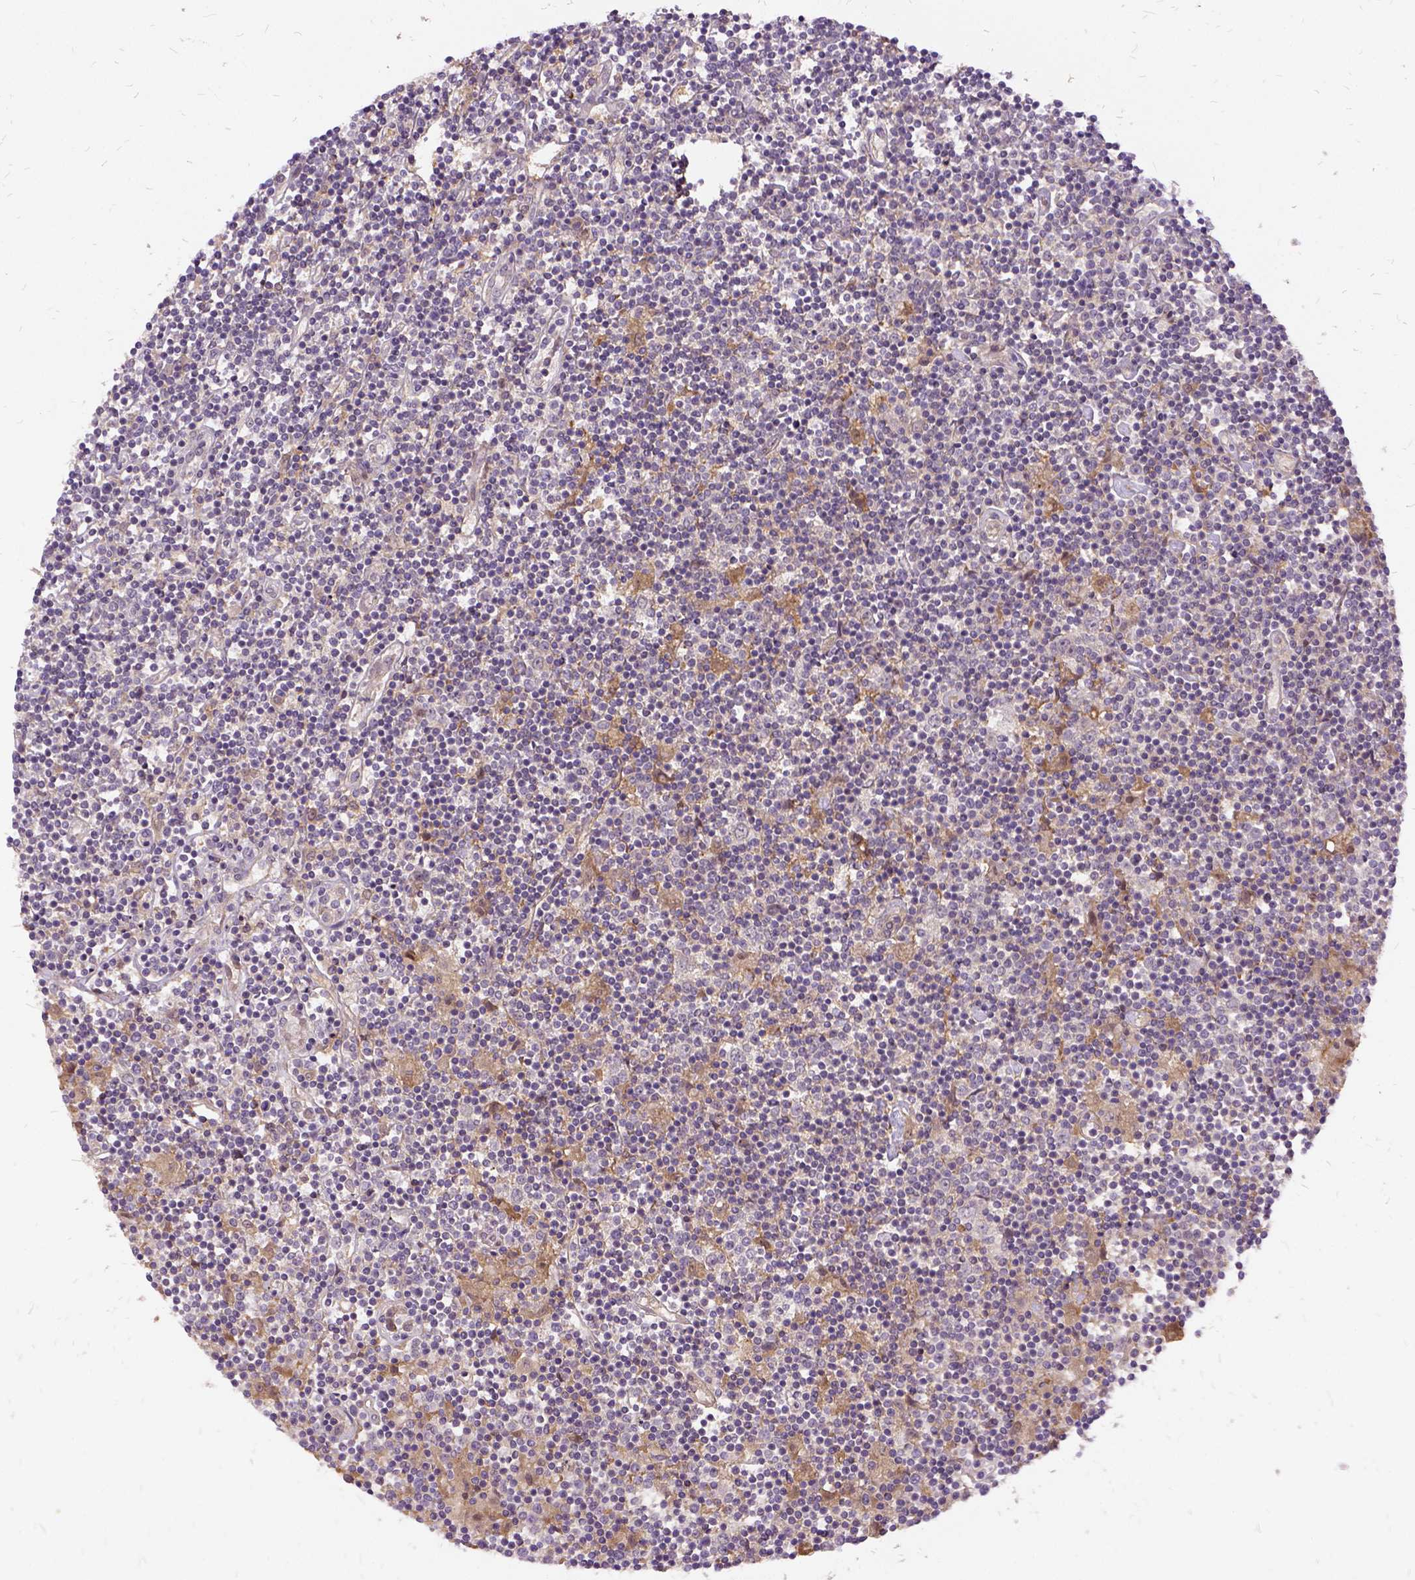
{"staining": {"intensity": "negative", "quantity": "none", "location": "none"}, "tissue": "lymphoma", "cell_type": "Tumor cells", "image_type": "cancer", "snomed": [{"axis": "morphology", "description": "Hodgkin's disease, NOS"}, {"axis": "topography", "description": "Lymph node"}], "caption": "Tumor cells are negative for brown protein staining in Hodgkin's disease. Brightfield microscopy of IHC stained with DAB (brown) and hematoxylin (blue), captured at high magnification.", "gene": "ILRUN", "patient": {"sex": "male", "age": 40}}